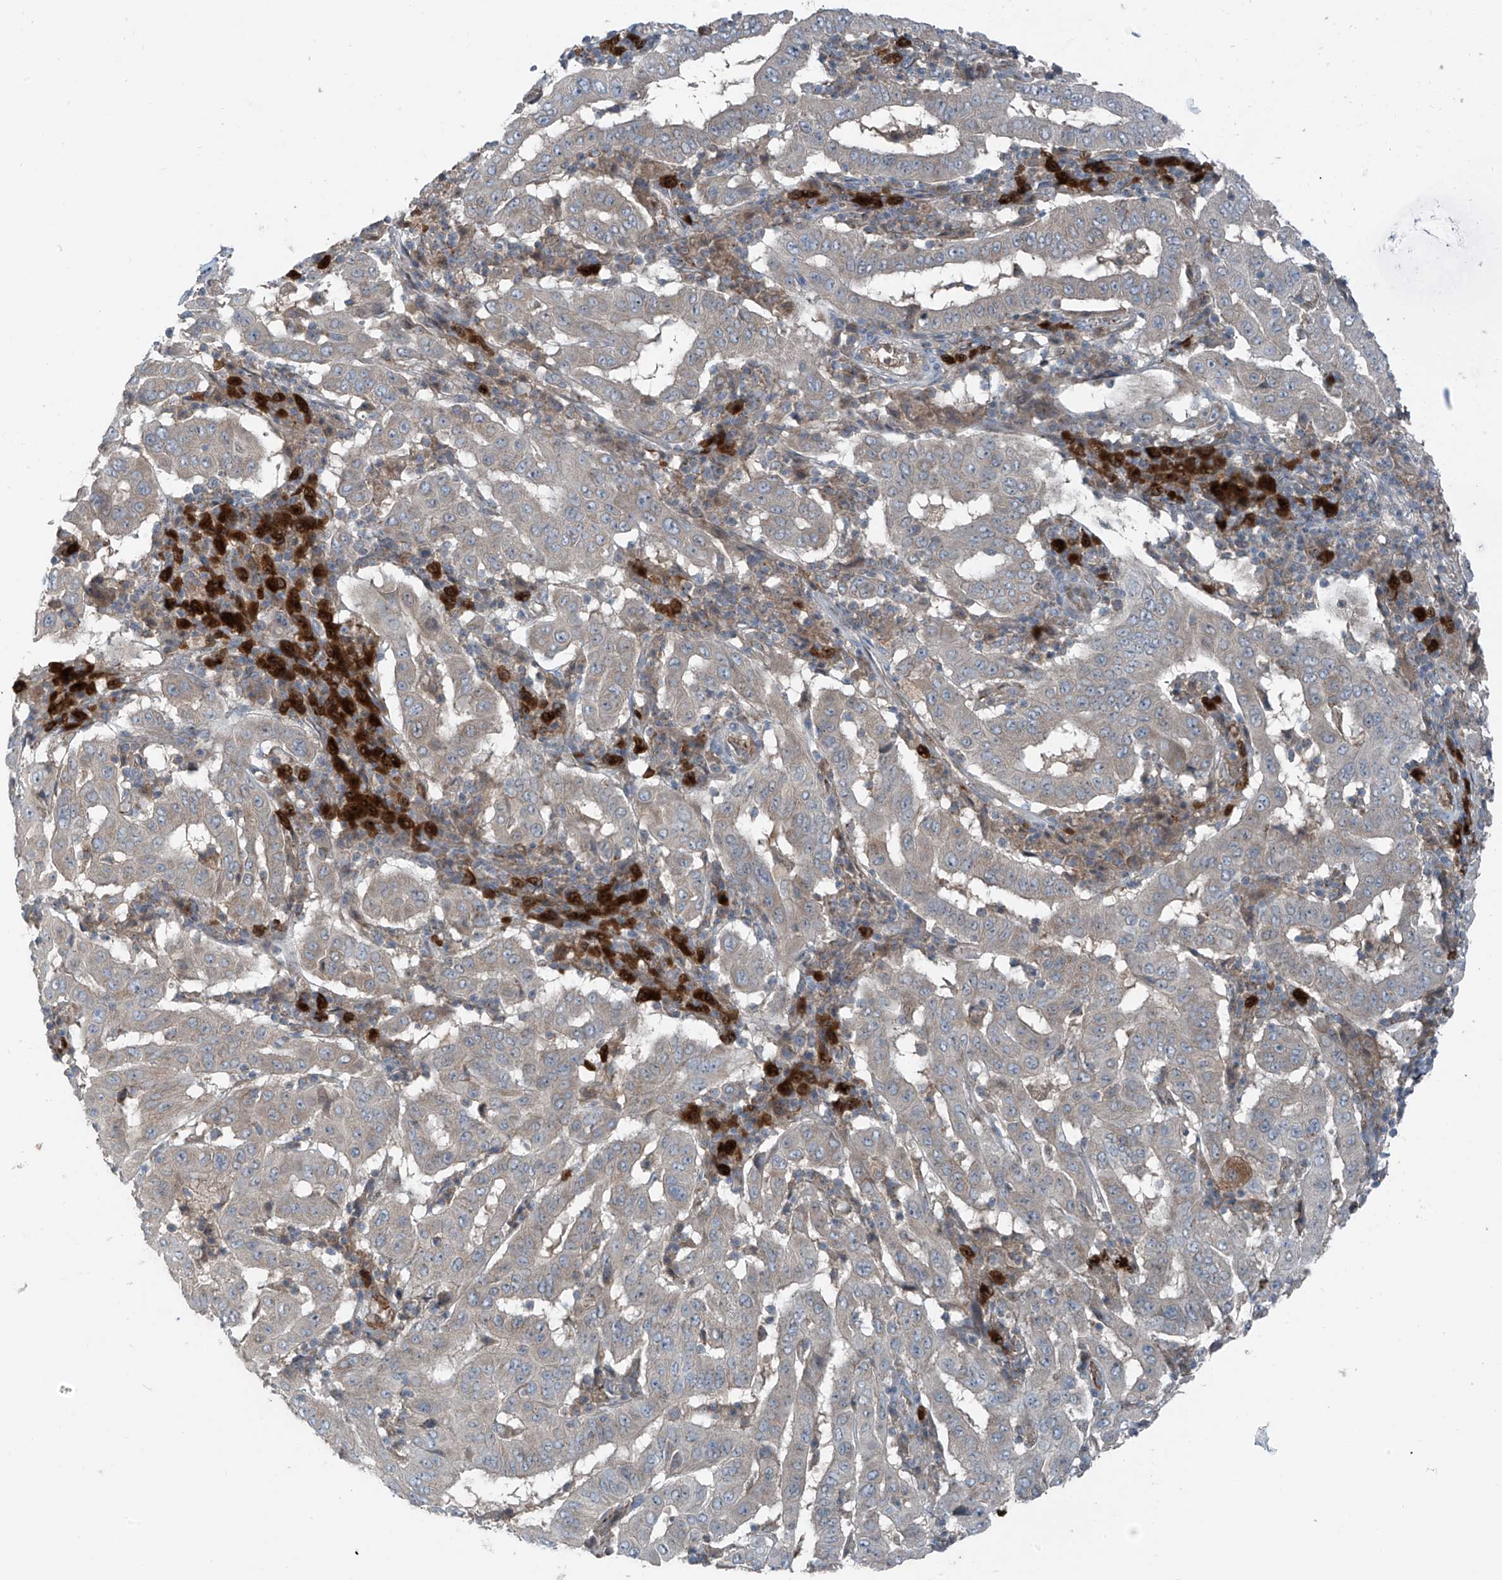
{"staining": {"intensity": "negative", "quantity": "none", "location": "none"}, "tissue": "pancreatic cancer", "cell_type": "Tumor cells", "image_type": "cancer", "snomed": [{"axis": "morphology", "description": "Adenocarcinoma, NOS"}, {"axis": "topography", "description": "Pancreas"}], "caption": "Histopathology image shows no protein expression in tumor cells of pancreatic adenocarcinoma tissue. (Brightfield microscopy of DAB immunohistochemistry (IHC) at high magnification).", "gene": "SLC12A6", "patient": {"sex": "male", "age": 63}}